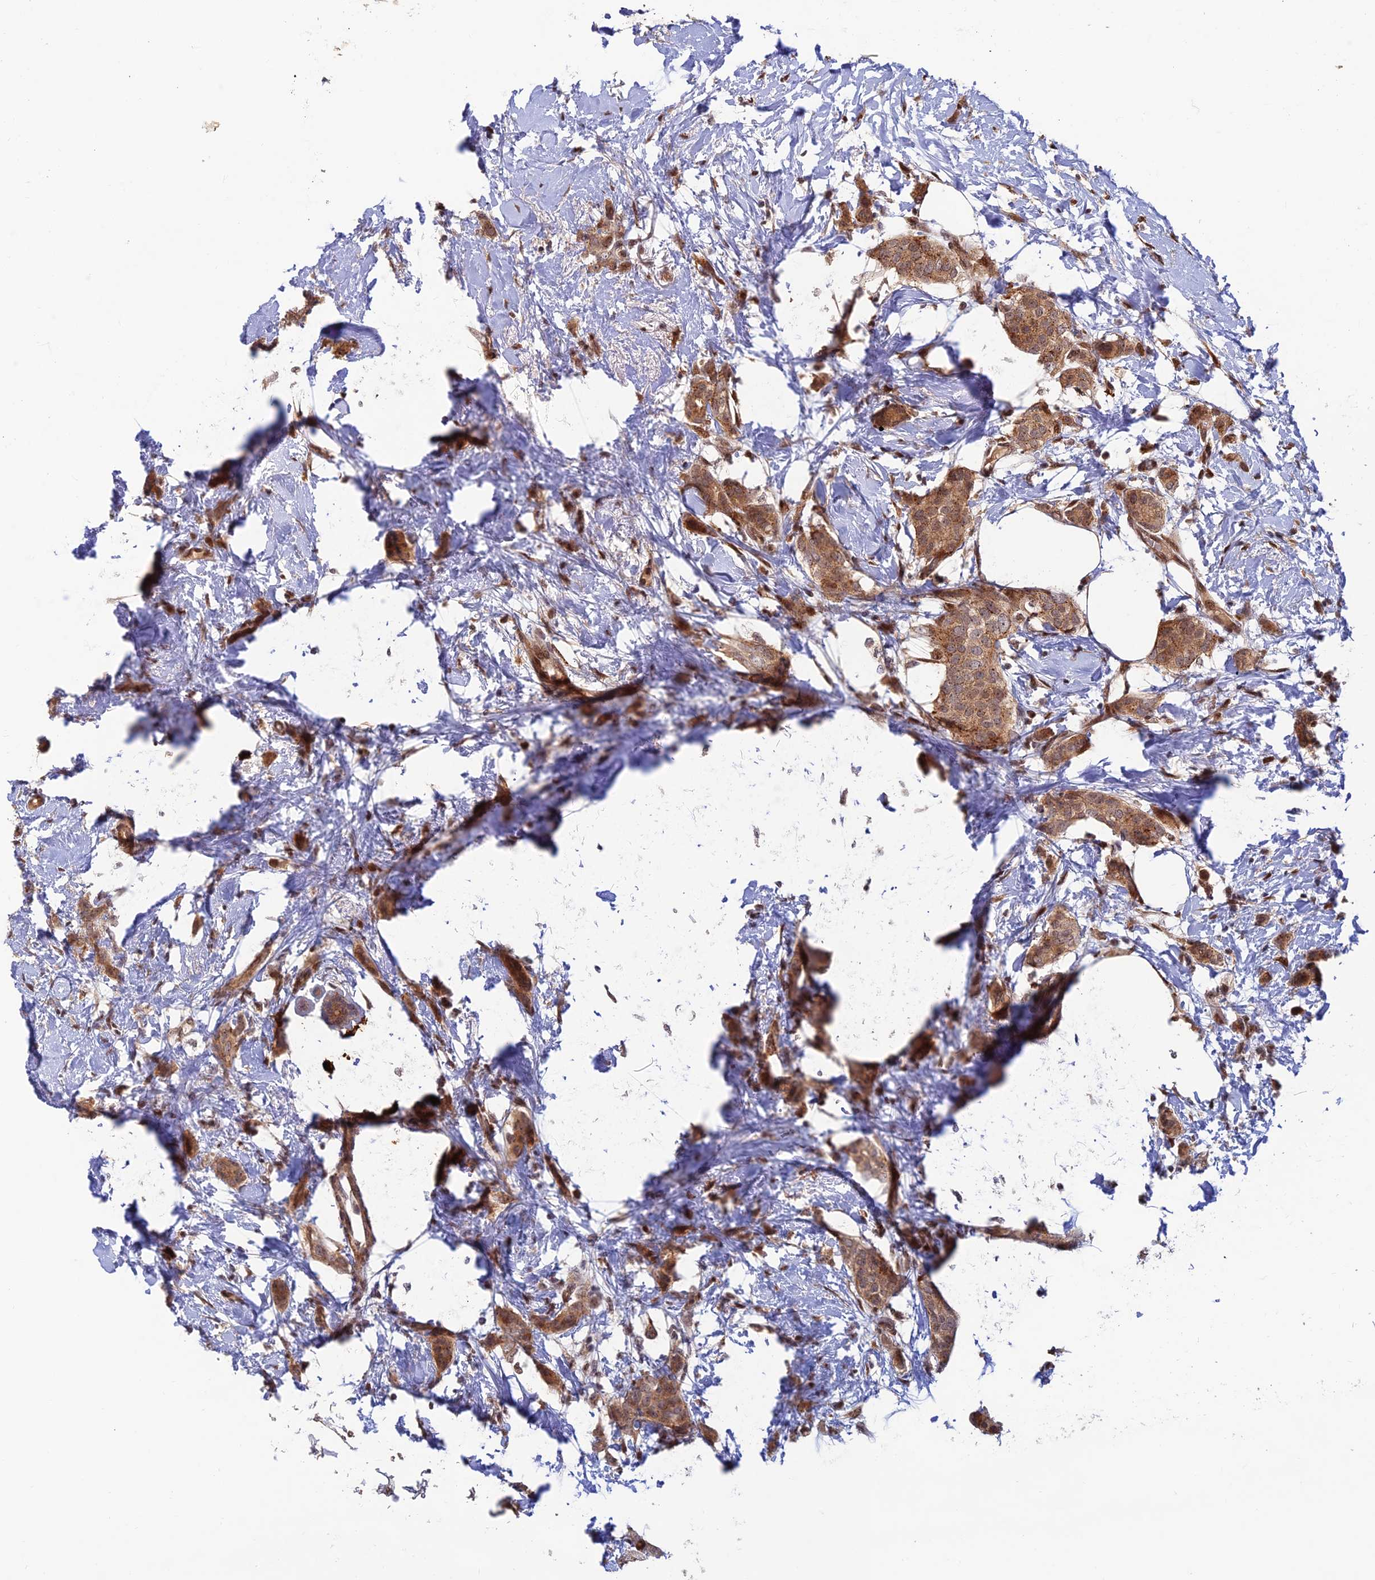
{"staining": {"intensity": "moderate", "quantity": ">75%", "location": "cytoplasmic/membranous,nuclear"}, "tissue": "breast cancer", "cell_type": "Tumor cells", "image_type": "cancer", "snomed": [{"axis": "morphology", "description": "Duct carcinoma"}, {"axis": "topography", "description": "Breast"}], "caption": "Infiltrating ductal carcinoma (breast) stained for a protein reveals moderate cytoplasmic/membranous and nuclear positivity in tumor cells.", "gene": "ZNF565", "patient": {"sex": "female", "age": 72}}